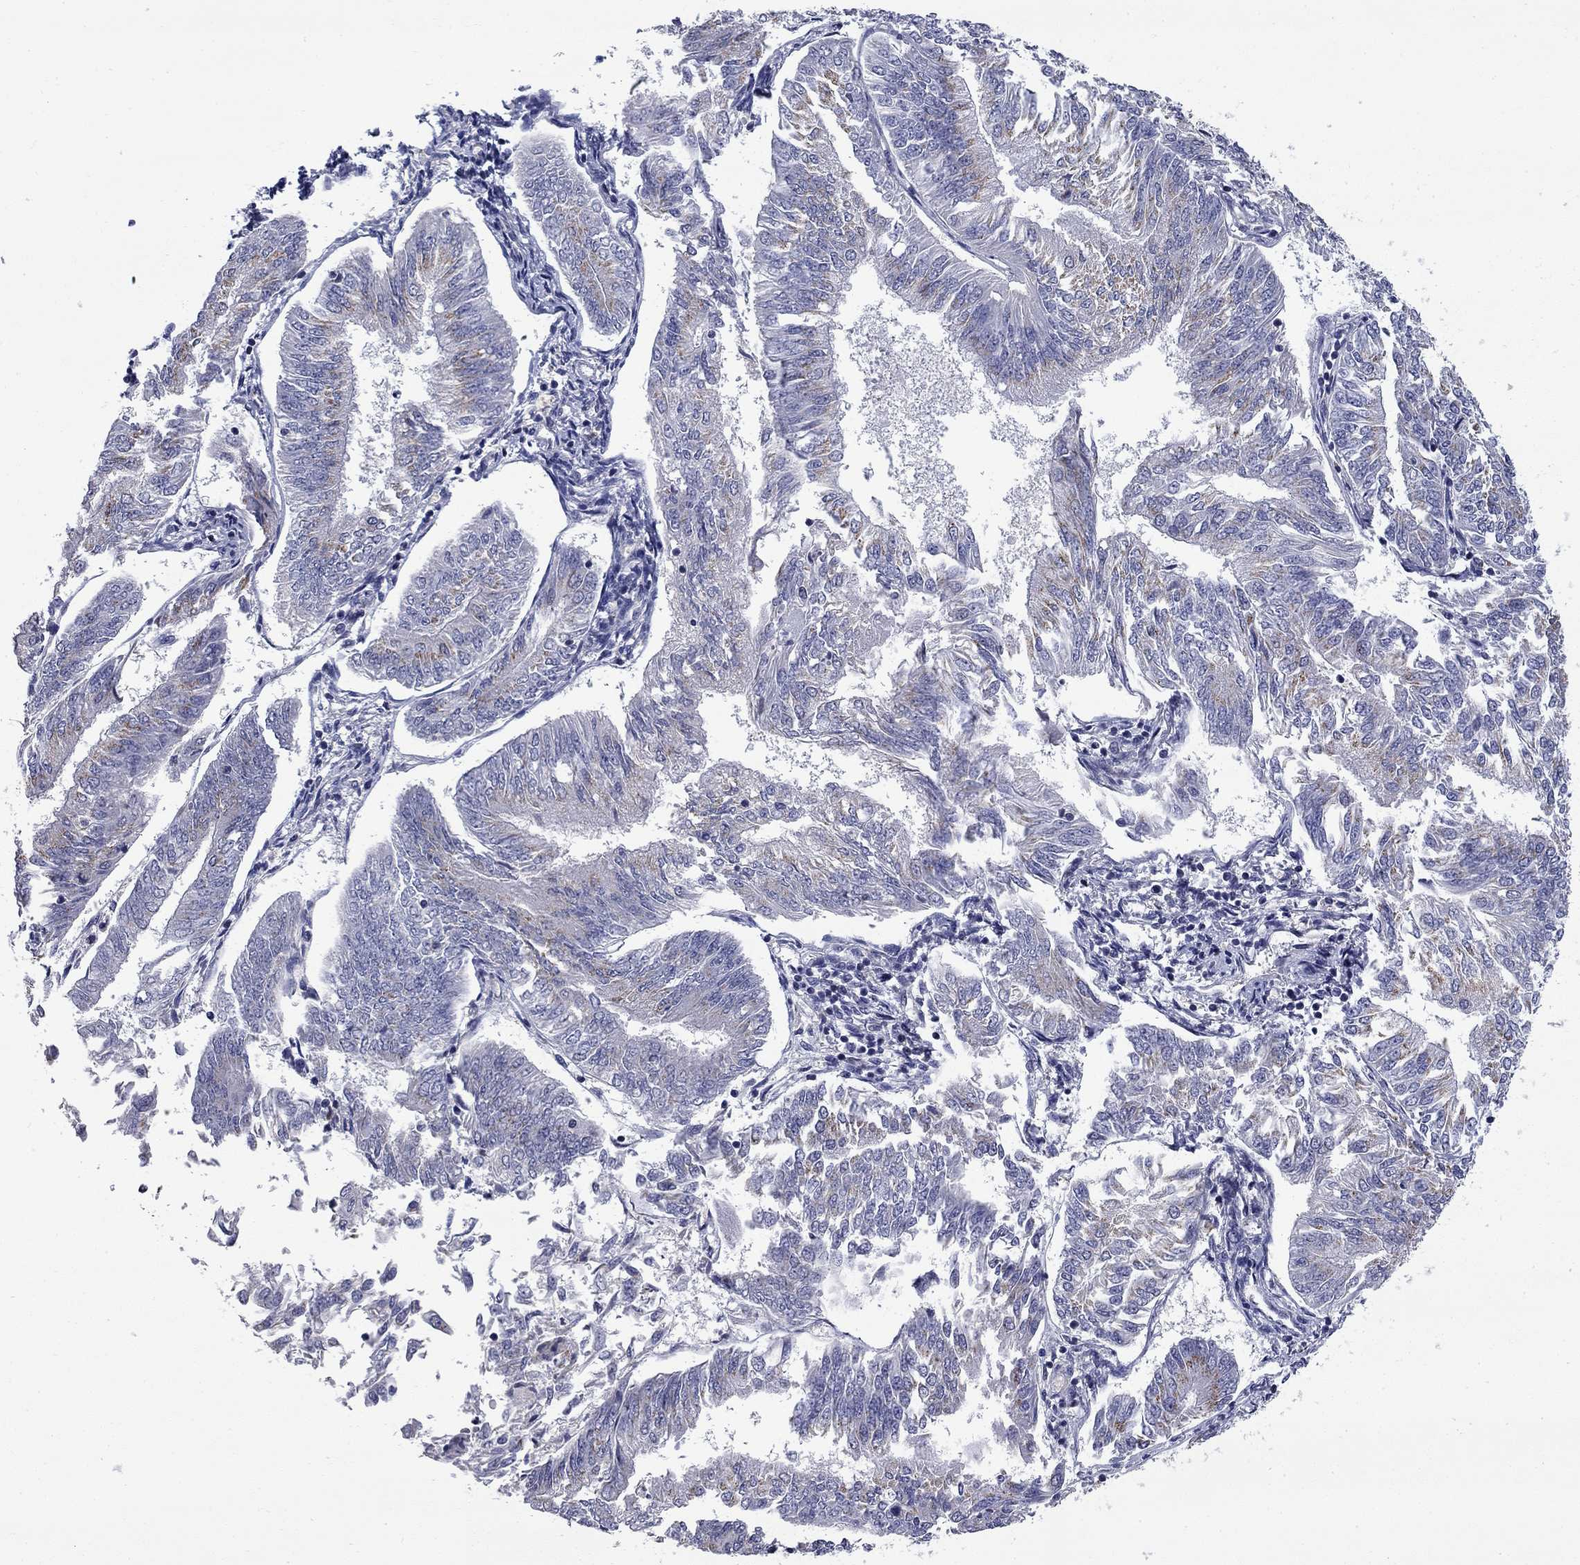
{"staining": {"intensity": "moderate", "quantity": "<25%", "location": "cytoplasmic/membranous"}, "tissue": "endometrial cancer", "cell_type": "Tumor cells", "image_type": "cancer", "snomed": [{"axis": "morphology", "description": "Adenocarcinoma, NOS"}, {"axis": "topography", "description": "Endometrium"}], "caption": "Immunohistochemical staining of endometrial cancer (adenocarcinoma) shows low levels of moderate cytoplasmic/membranous protein positivity in approximately <25% of tumor cells.", "gene": "HTR4", "patient": {"sex": "female", "age": 58}}